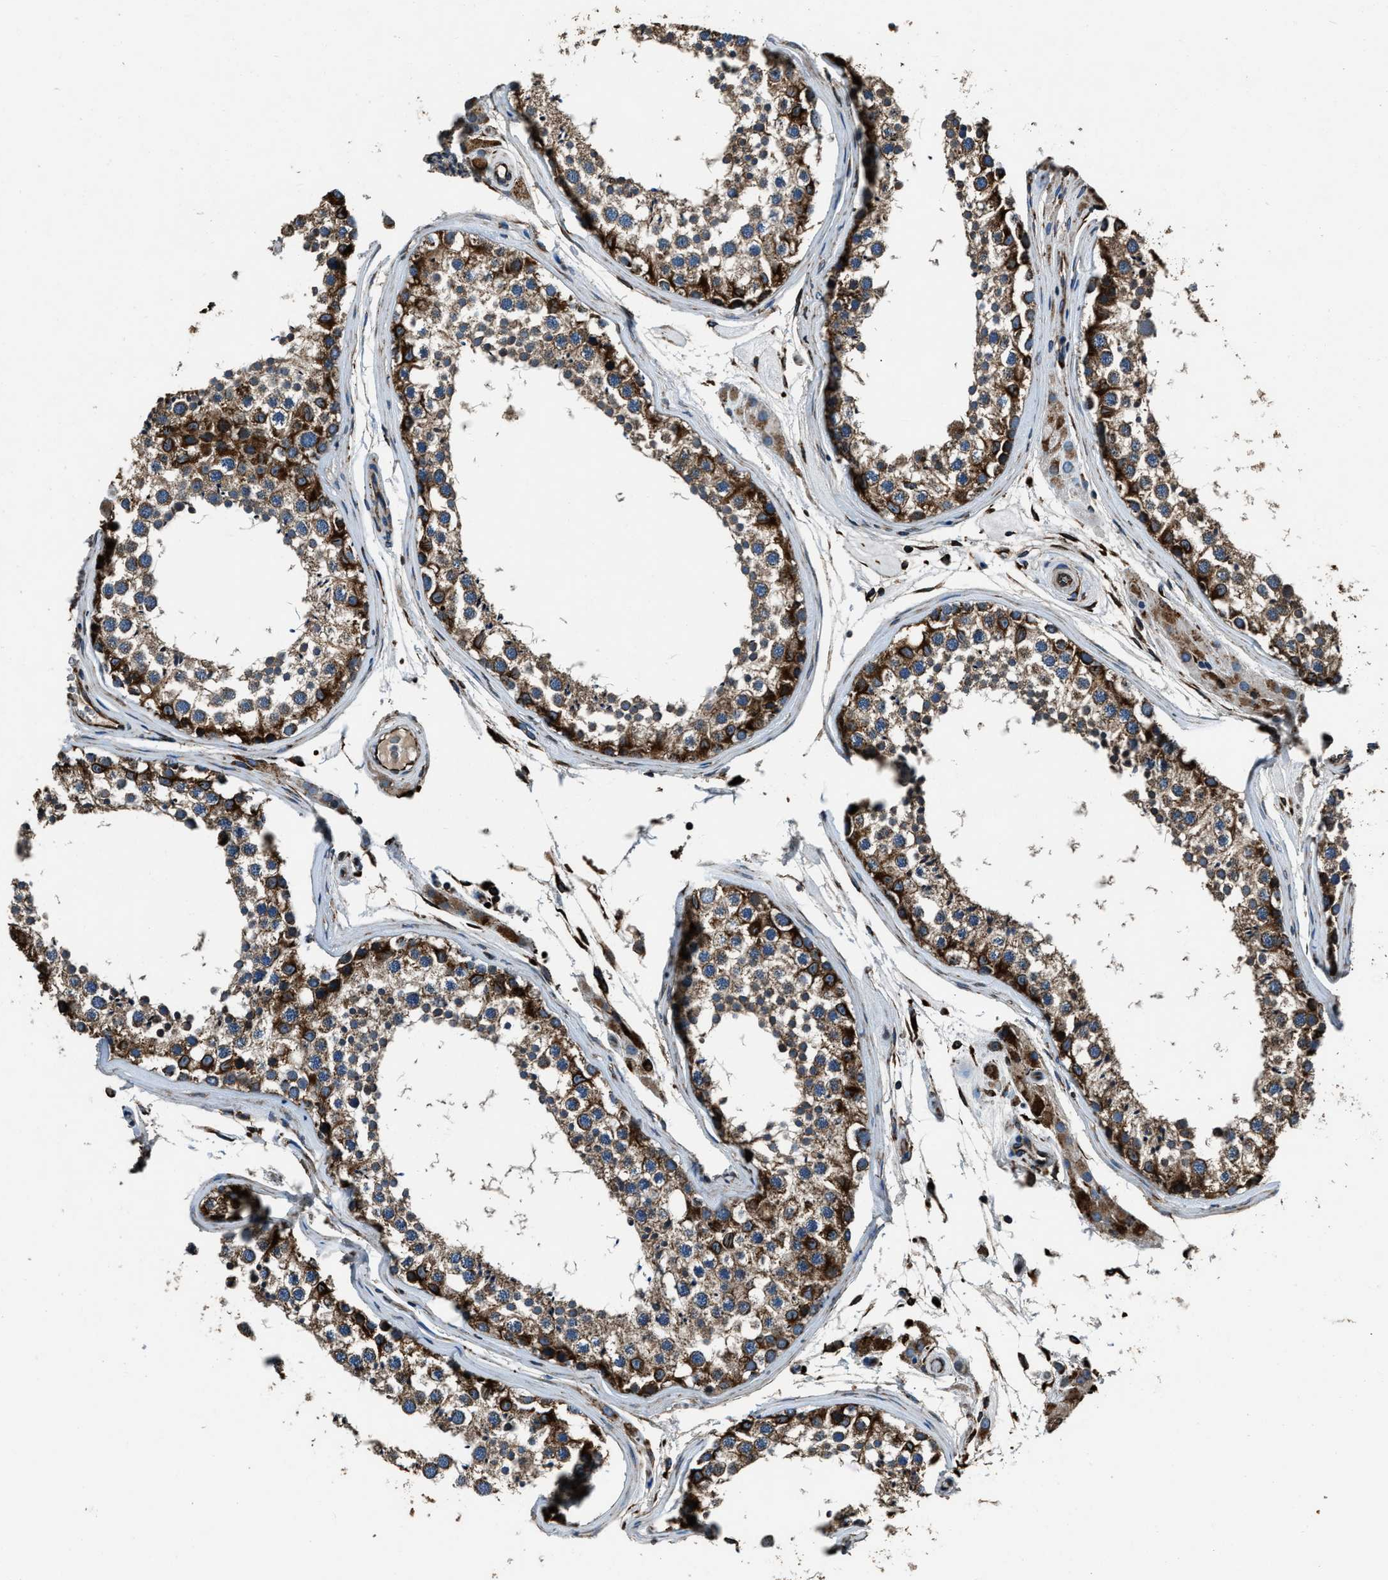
{"staining": {"intensity": "moderate", "quantity": ">75%", "location": "cytoplasmic/membranous"}, "tissue": "testis", "cell_type": "Cells in seminiferous ducts", "image_type": "normal", "snomed": [{"axis": "morphology", "description": "Normal tissue, NOS"}, {"axis": "topography", "description": "Testis"}], "caption": "Moderate cytoplasmic/membranous staining for a protein is appreciated in about >75% of cells in seminiferous ducts of benign testis using immunohistochemistry.", "gene": "OGDH", "patient": {"sex": "male", "age": 46}}